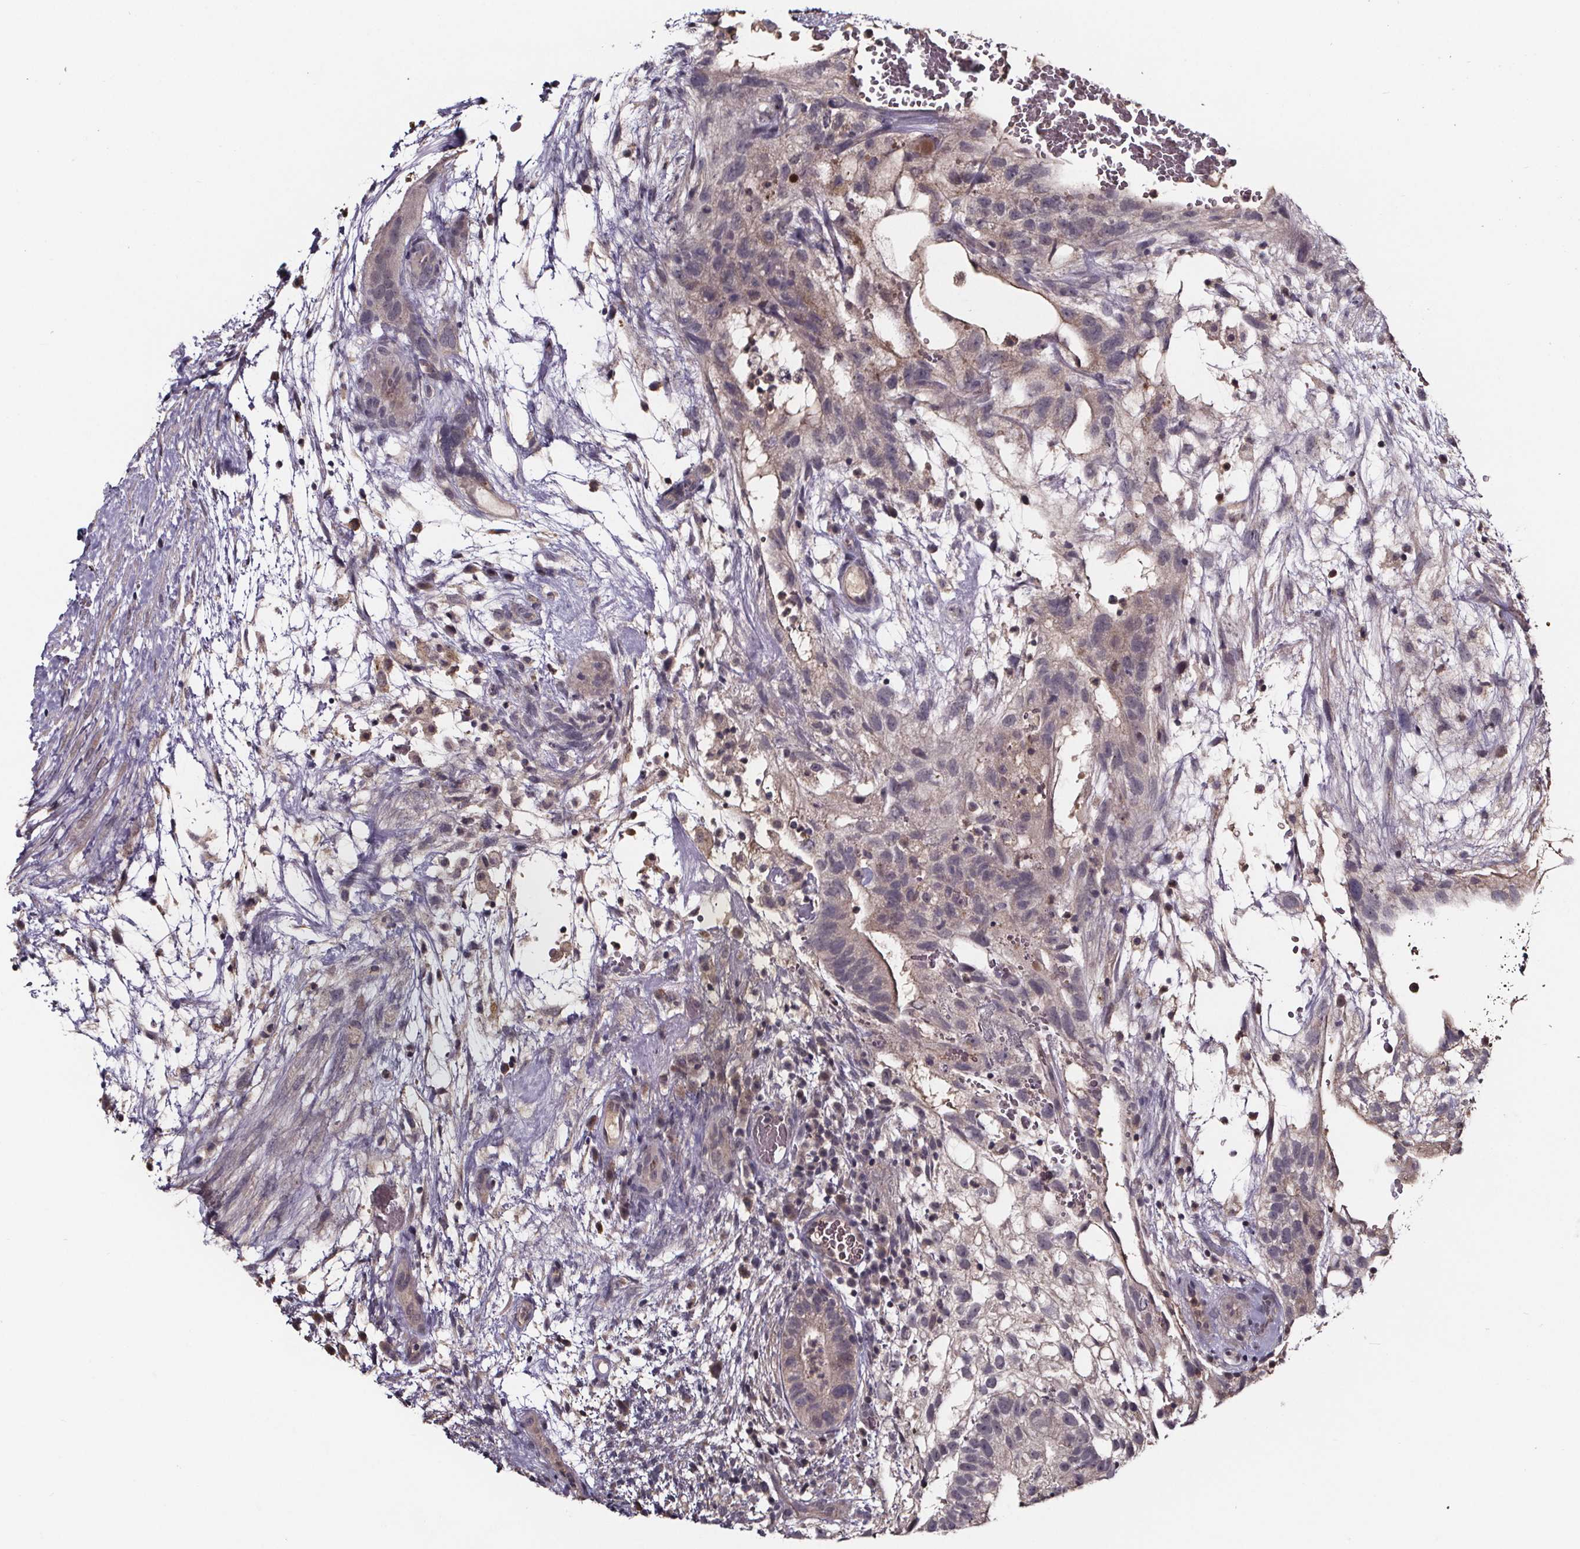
{"staining": {"intensity": "weak", "quantity": "<25%", "location": "cytoplasmic/membranous"}, "tissue": "testis cancer", "cell_type": "Tumor cells", "image_type": "cancer", "snomed": [{"axis": "morphology", "description": "Normal tissue, NOS"}, {"axis": "morphology", "description": "Carcinoma, Embryonal, NOS"}, {"axis": "topography", "description": "Testis"}], "caption": "DAB (3,3'-diaminobenzidine) immunohistochemical staining of human embryonal carcinoma (testis) shows no significant expression in tumor cells.", "gene": "SMIM1", "patient": {"sex": "male", "age": 32}}